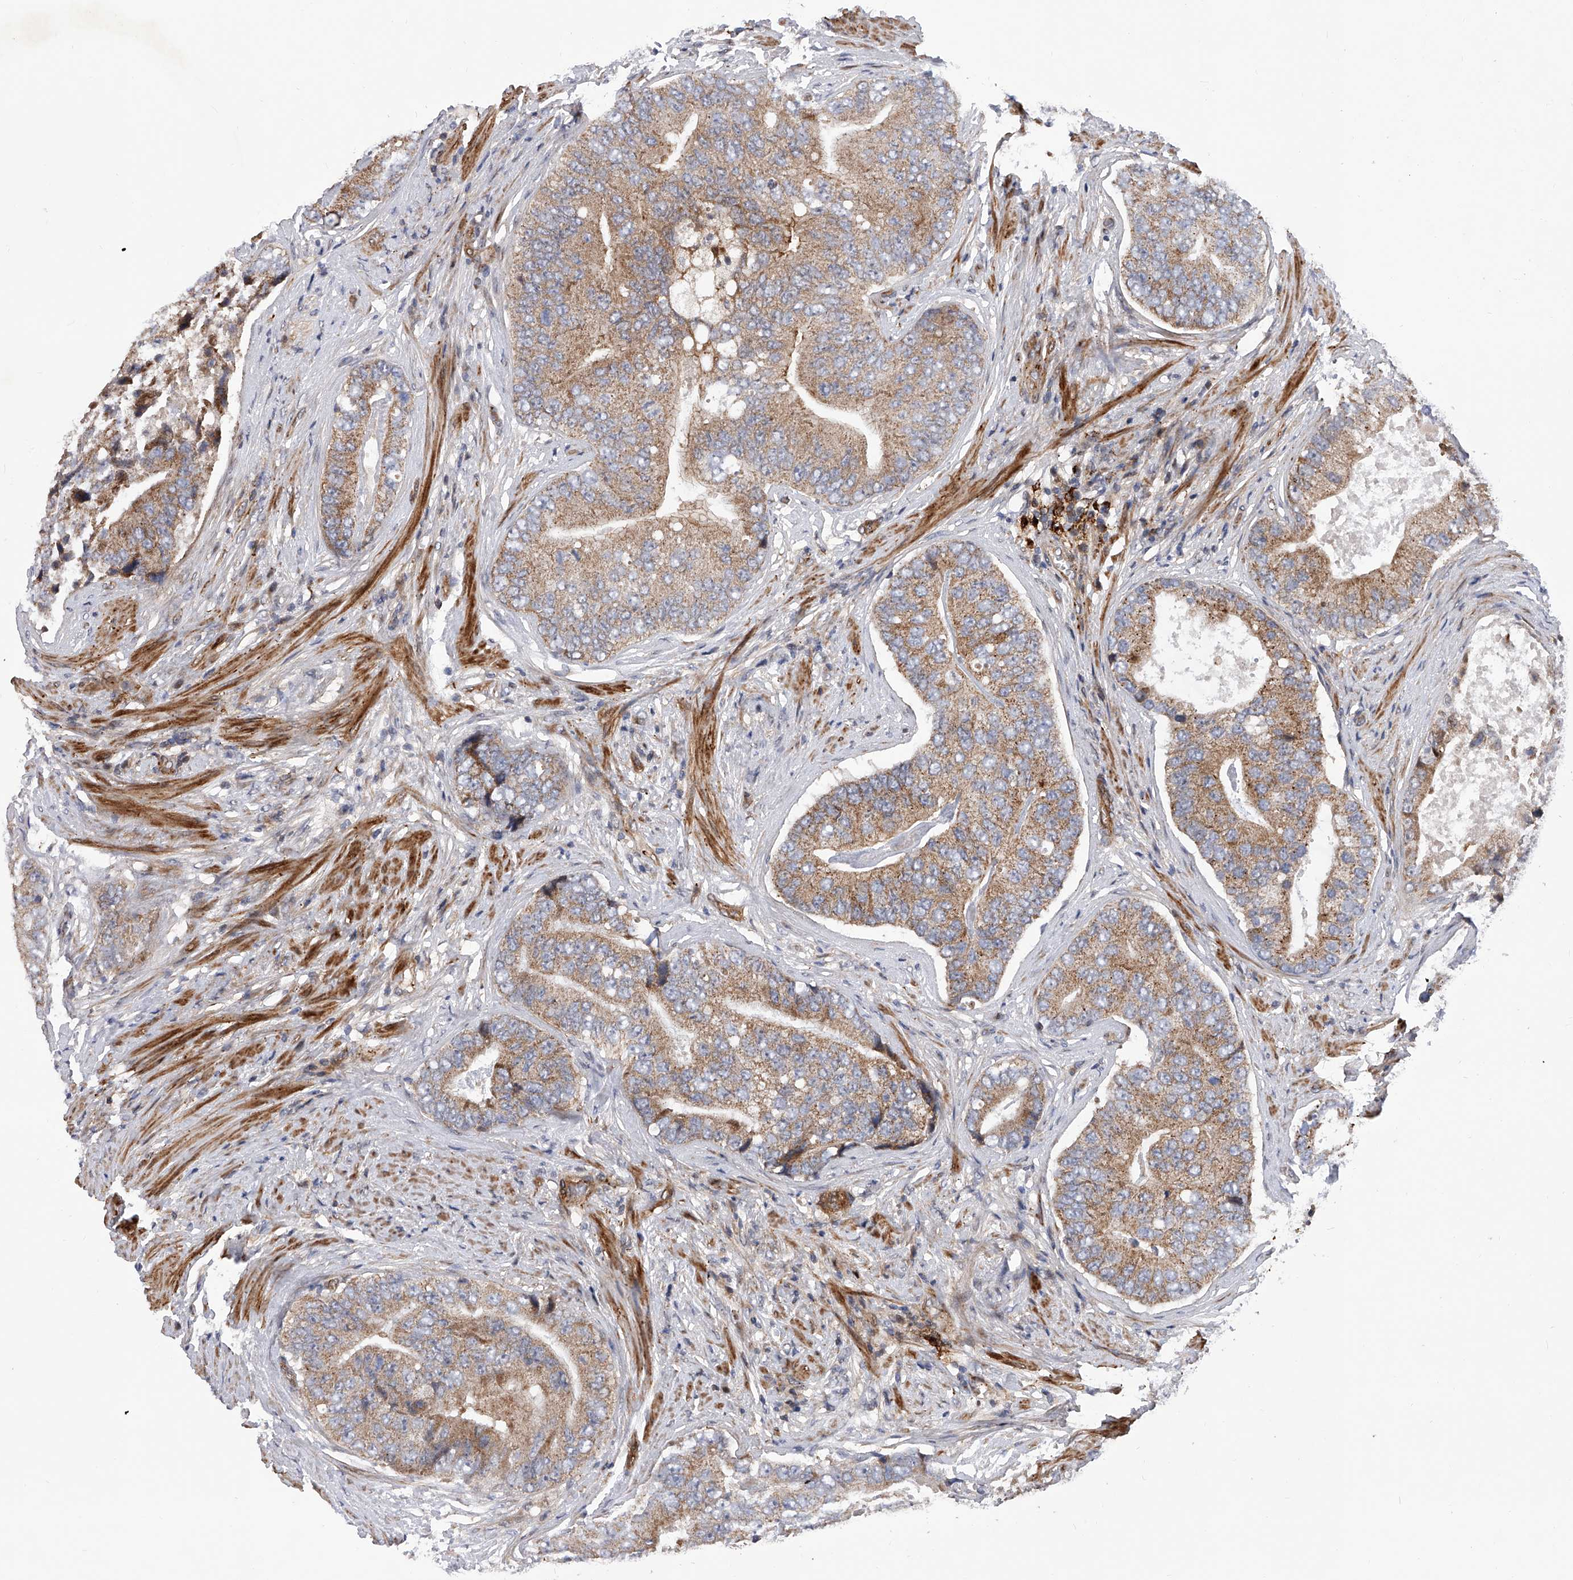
{"staining": {"intensity": "moderate", "quantity": ">75%", "location": "cytoplasmic/membranous"}, "tissue": "prostate cancer", "cell_type": "Tumor cells", "image_type": "cancer", "snomed": [{"axis": "morphology", "description": "Adenocarcinoma, High grade"}, {"axis": "topography", "description": "Prostate"}], "caption": "A micrograph showing moderate cytoplasmic/membranous positivity in about >75% of tumor cells in adenocarcinoma (high-grade) (prostate), as visualized by brown immunohistochemical staining.", "gene": "PDSS2", "patient": {"sex": "male", "age": 70}}